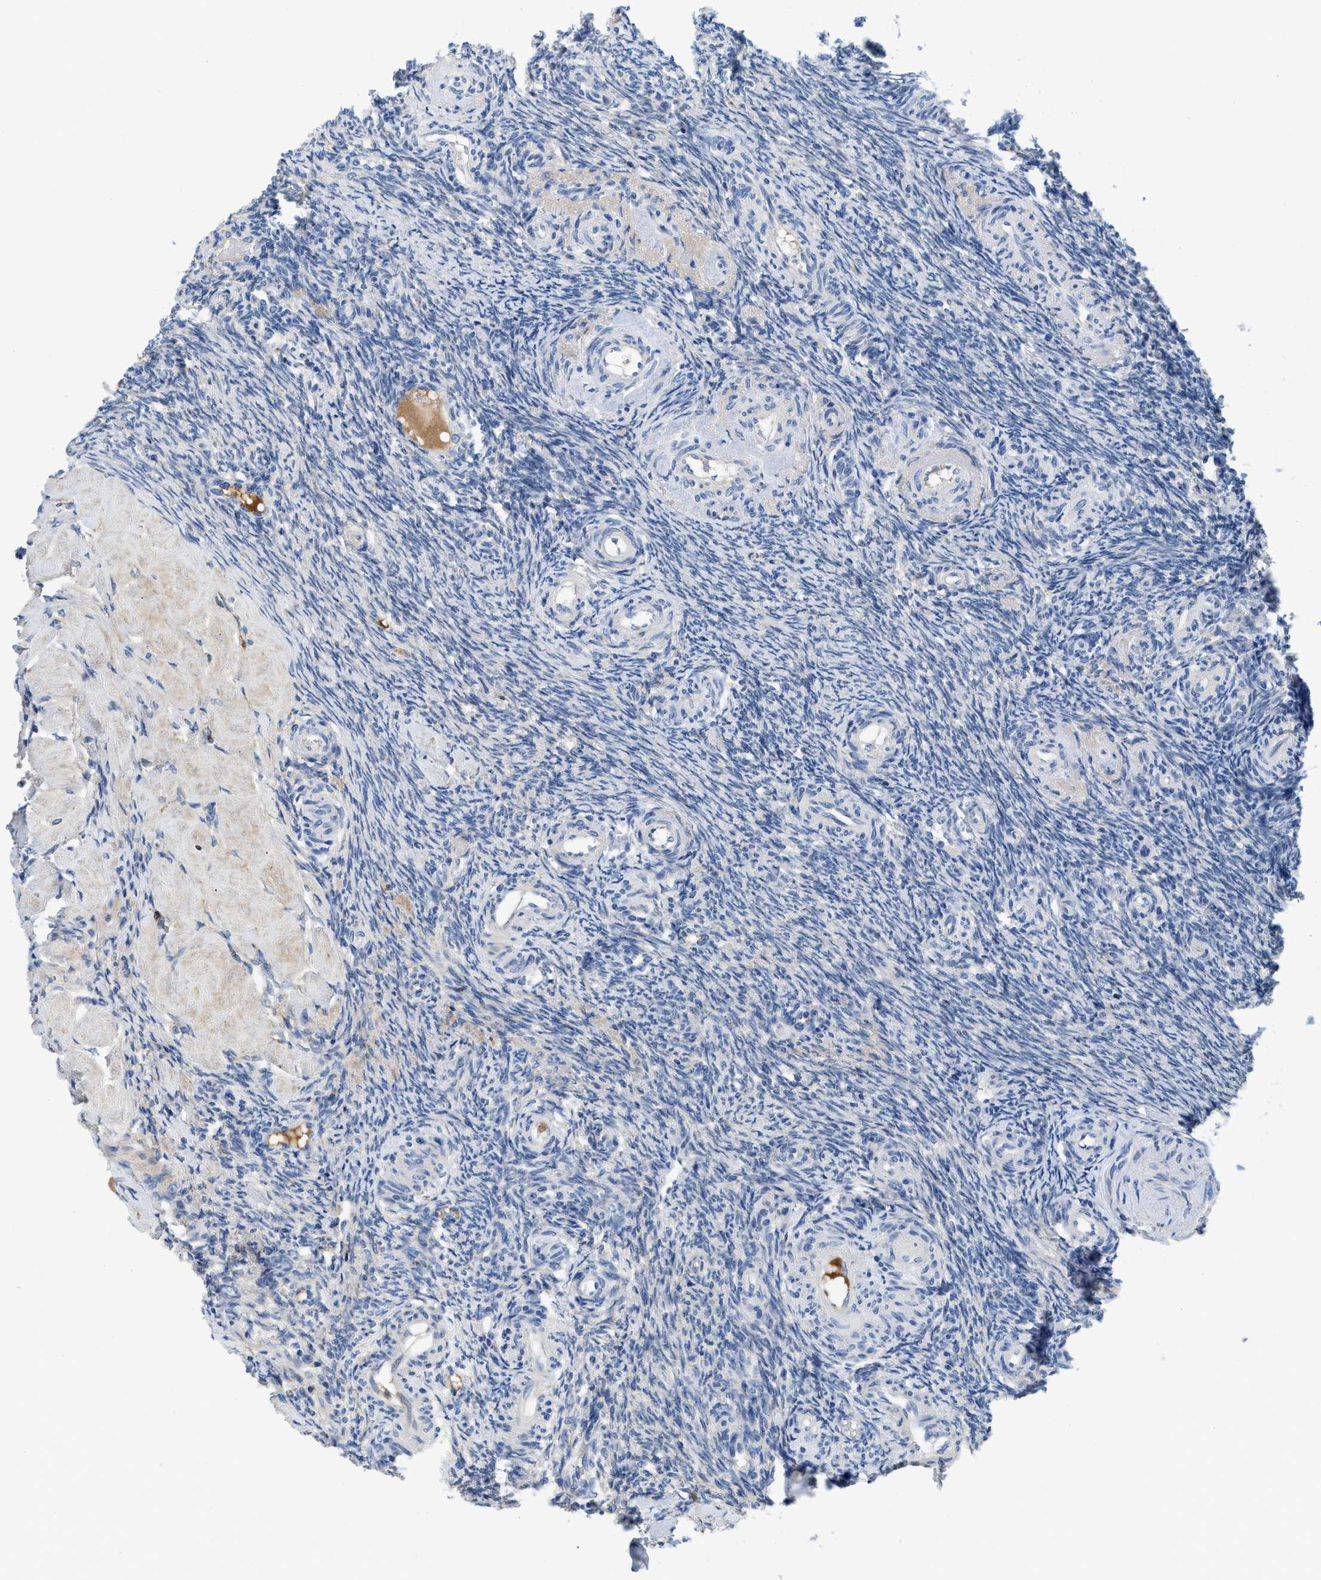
{"staining": {"intensity": "weak", "quantity": "<25%", "location": "cytoplasmic/membranous"}, "tissue": "ovary", "cell_type": "Ovarian stroma cells", "image_type": "normal", "snomed": [{"axis": "morphology", "description": "Normal tissue, NOS"}, {"axis": "topography", "description": "Ovary"}], "caption": "The photomicrograph demonstrates no staining of ovarian stroma cells in benign ovary. (DAB (3,3'-diaminobenzidine) immunohistochemistry (IHC) visualized using brightfield microscopy, high magnification).", "gene": "C1S", "patient": {"sex": "female", "age": 41}}